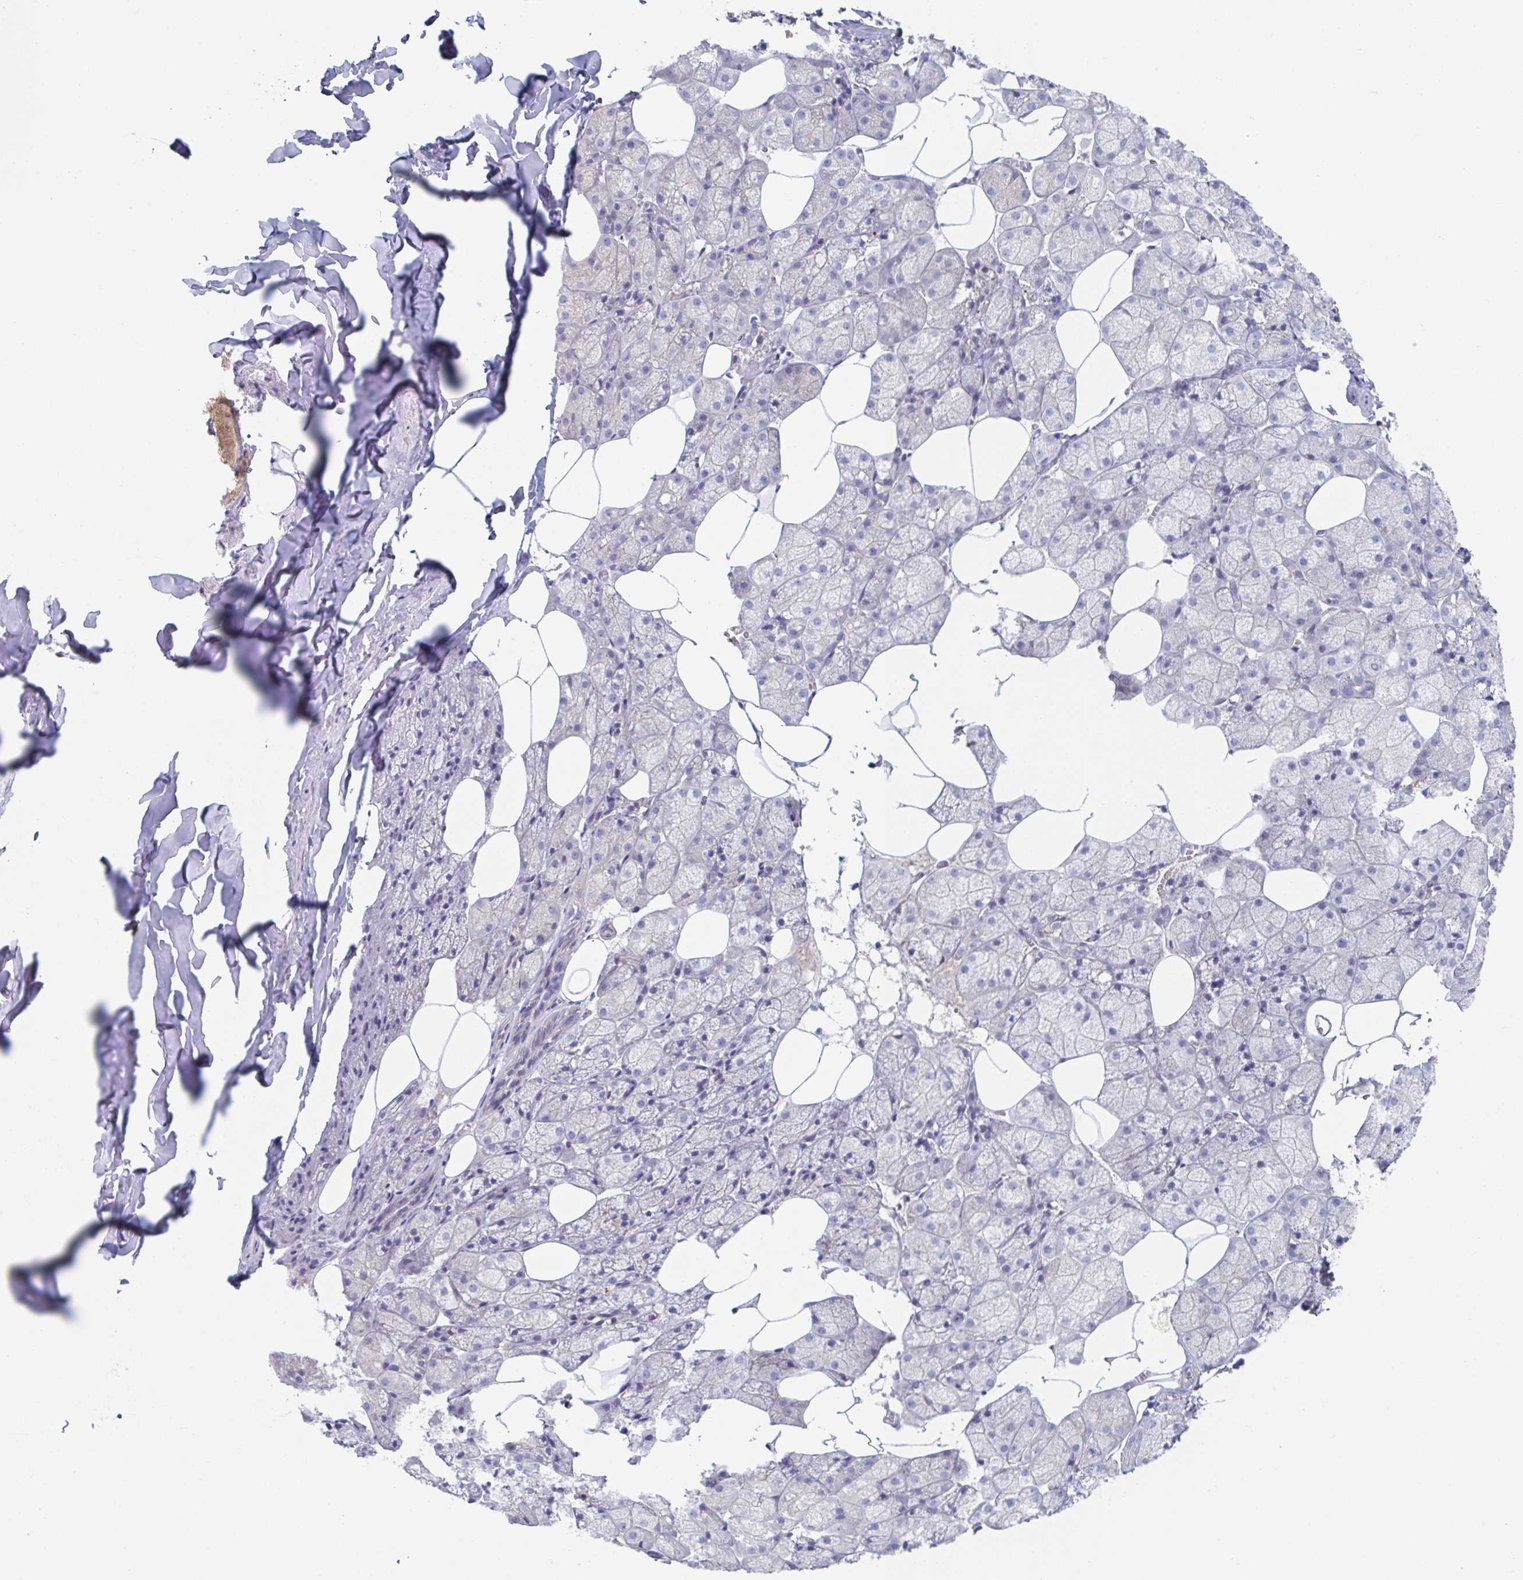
{"staining": {"intensity": "negative", "quantity": "none", "location": "none"}, "tissue": "salivary gland", "cell_type": "Glandular cells", "image_type": "normal", "snomed": [{"axis": "morphology", "description": "Normal tissue, NOS"}, {"axis": "topography", "description": "Salivary gland"}, {"axis": "topography", "description": "Peripheral nerve tissue"}], "caption": "Glandular cells show no significant protein expression in unremarkable salivary gland. (Stains: DAB immunohistochemistry (IHC) with hematoxylin counter stain, Microscopy: brightfield microscopy at high magnification).", "gene": "AMPD2", "patient": {"sex": "male", "age": 38}}